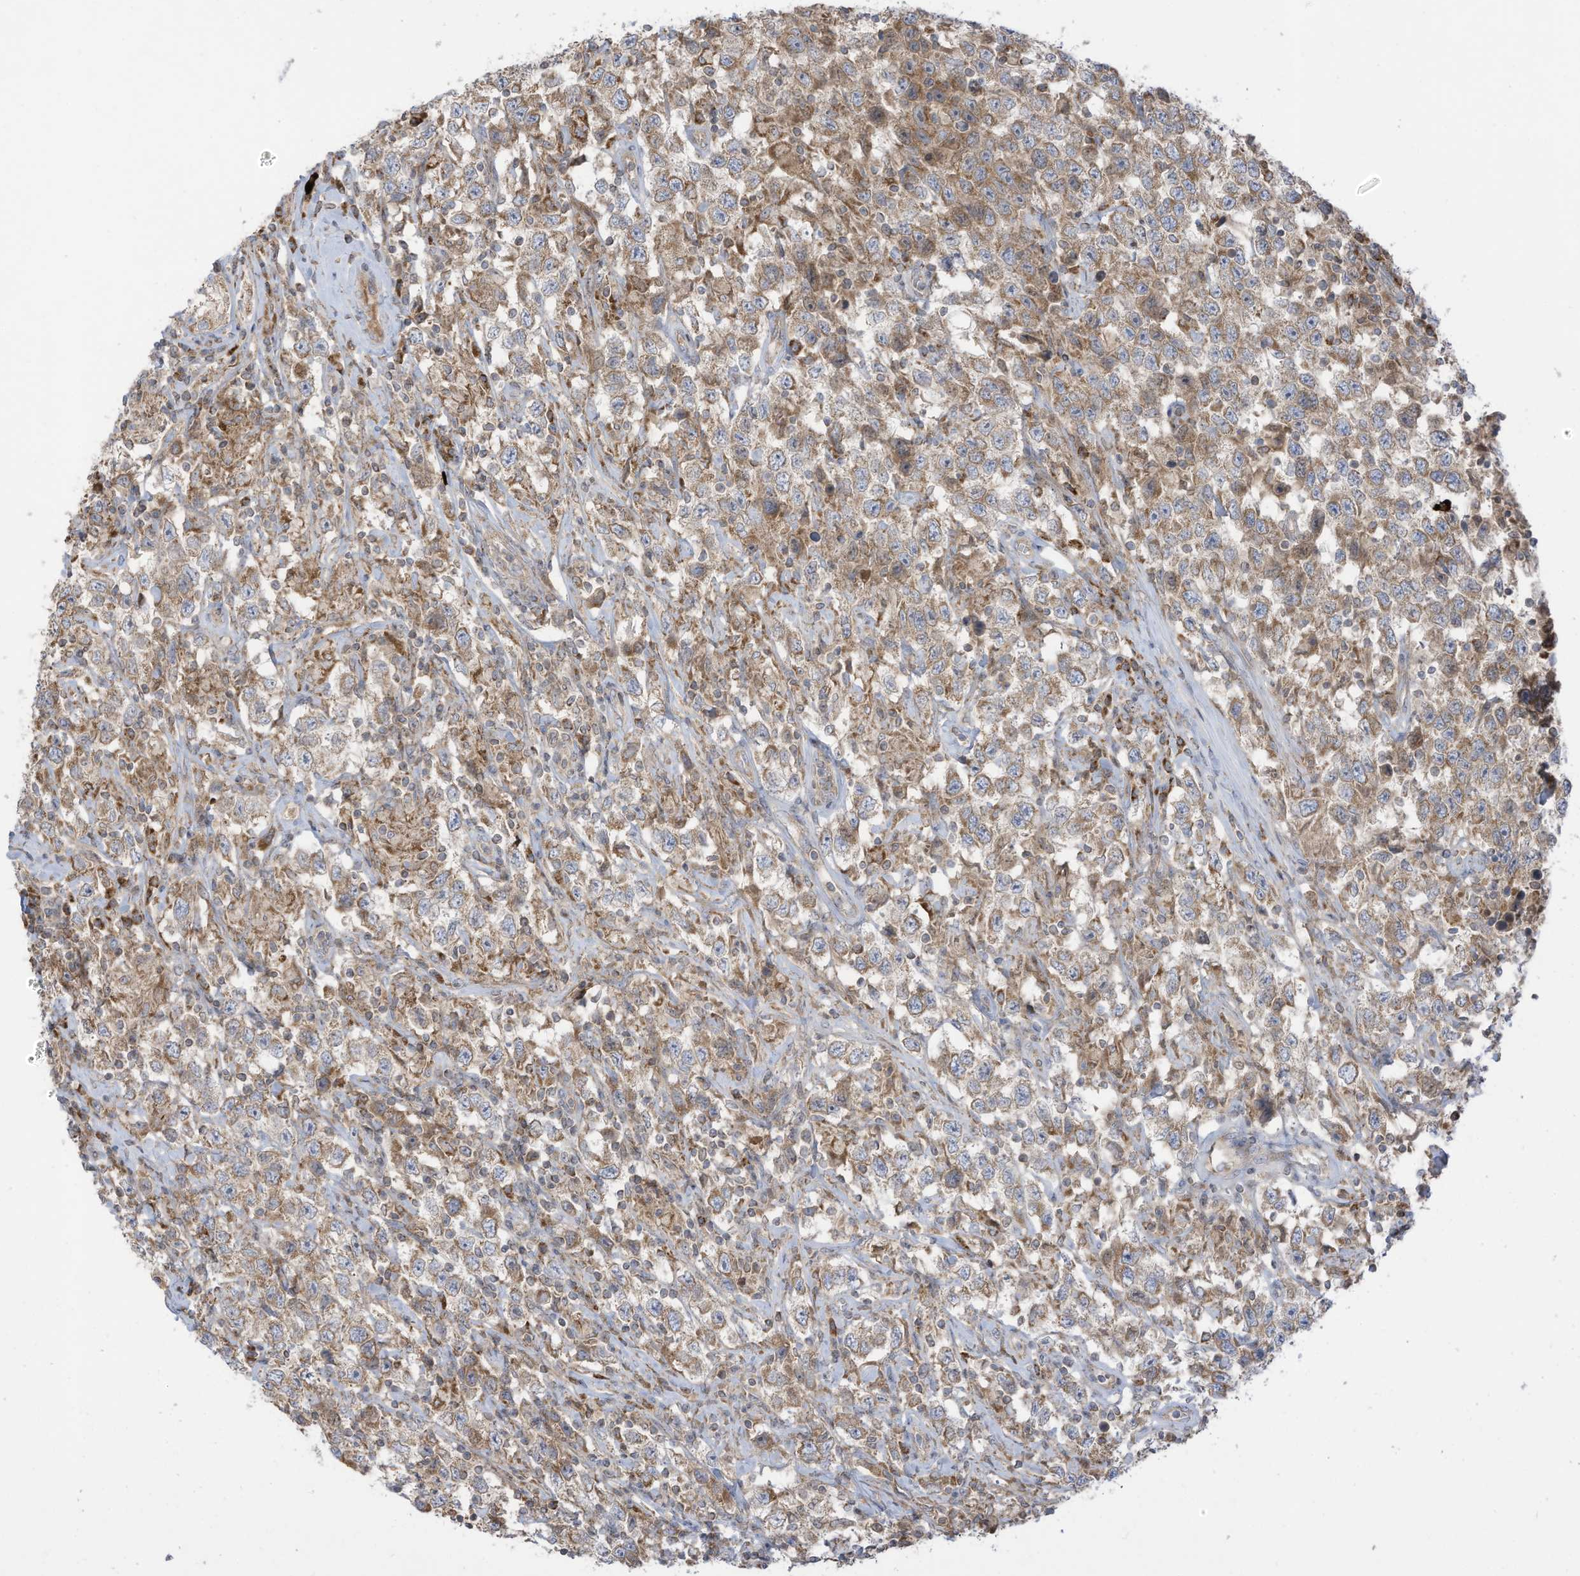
{"staining": {"intensity": "moderate", "quantity": ">75%", "location": "cytoplasmic/membranous"}, "tissue": "testis cancer", "cell_type": "Tumor cells", "image_type": "cancer", "snomed": [{"axis": "morphology", "description": "Seminoma, NOS"}, {"axis": "topography", "description": "Testis"}], "caption": "This is a micrograph of immunohistochemistry (IHC) staining of testis seminoma, which shows moderate expression in the cytoplasmic/membranous of tumor cells.", "gene": "CGAS", "patient": {"sex": "male", "age": 41}}